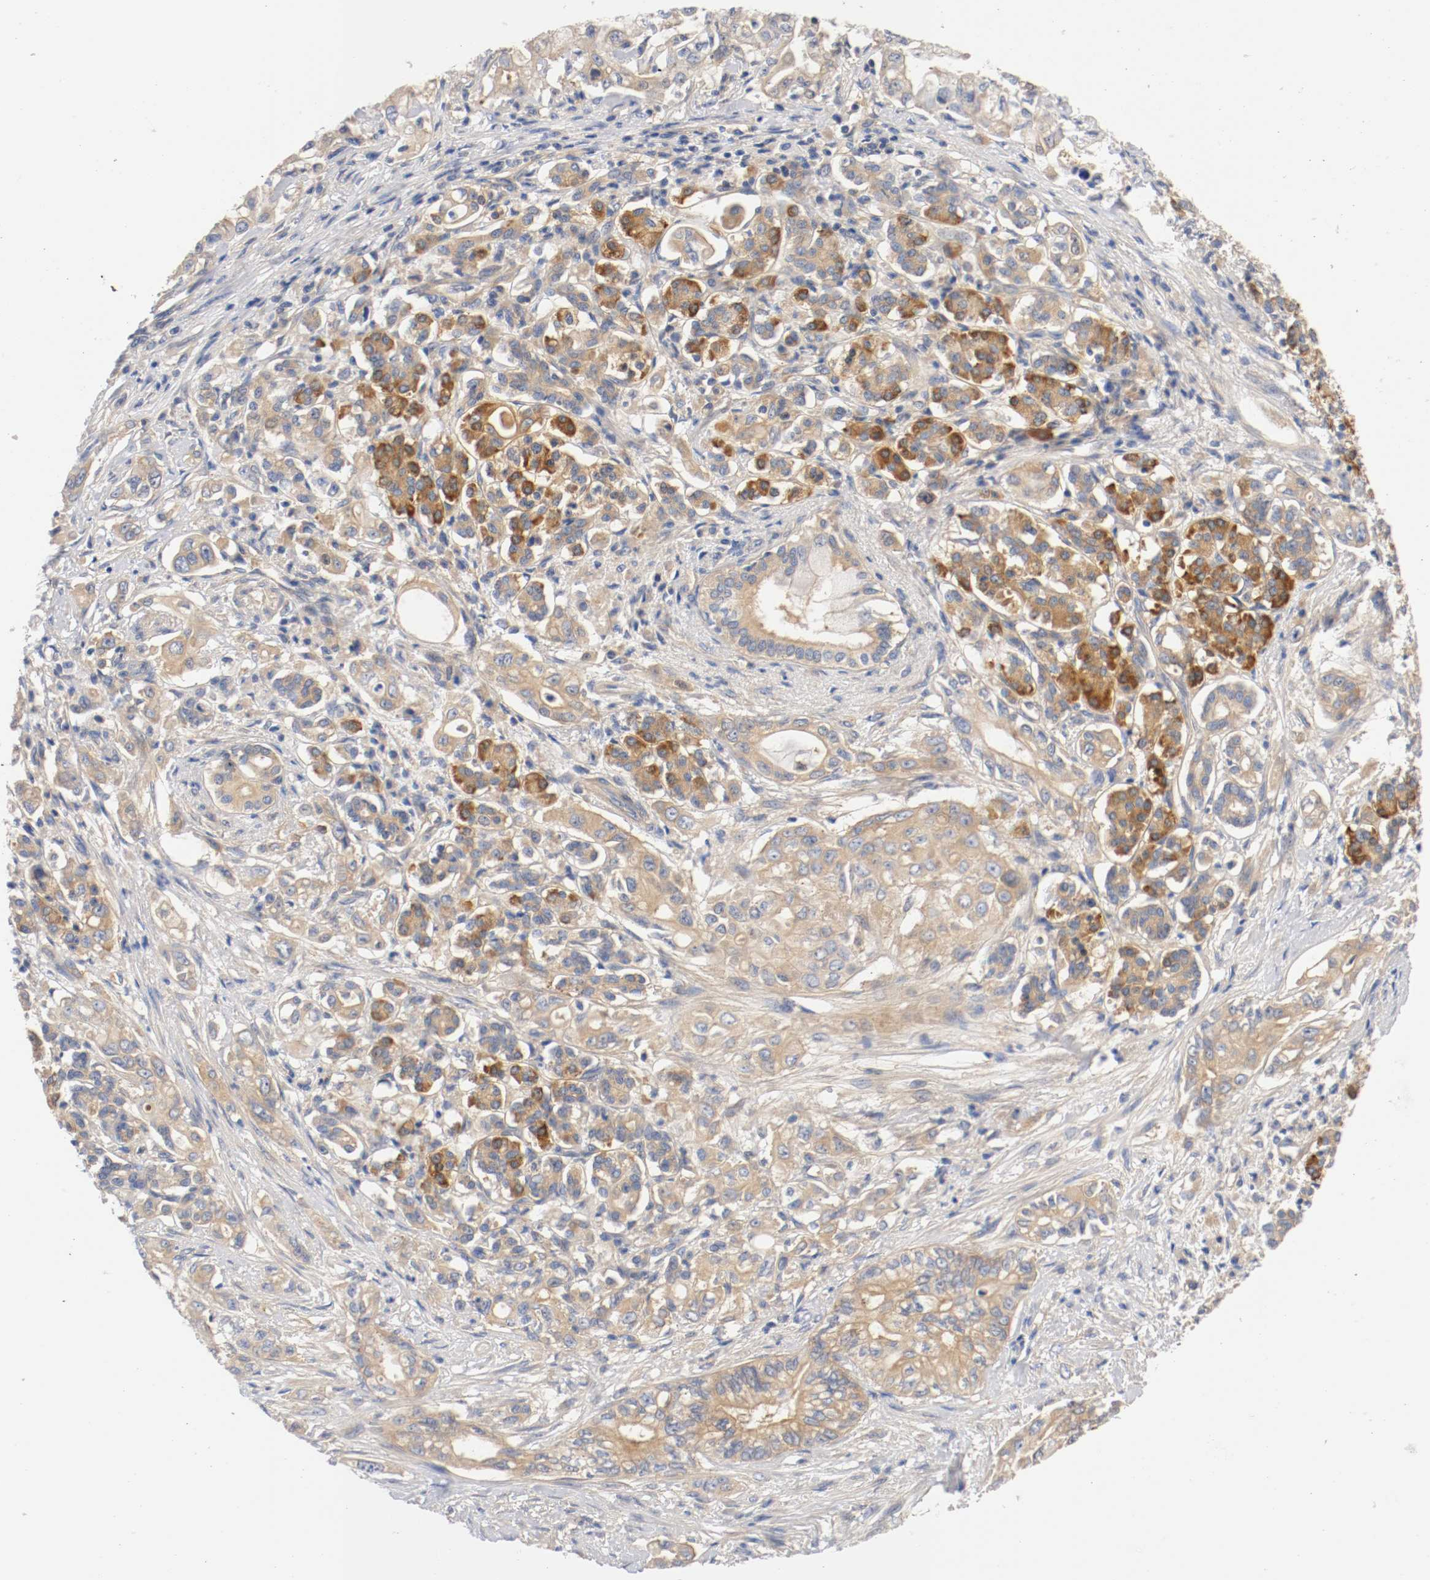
{"staining": {"intensity": "weak", "quantity": ">75%", "location": "cytoplasmic/membranous"}, "tissue": "pancreatic cancer", "cell_type": "Tumor cells", "image_type": "cancer", "snomed": [{"axis": "morphology", "description": "Normal tissue, NOS"}, {"axis": "topography", "description": "Pancreas"}], "caption": "Pancreatic cancer was stained to show a protein in brown. There is low levels of weak cytoplasmic/membranous expression in about >75% of tumor cells. Nuclei are stained in blue.", "gene": "HGS", "patient": {"sex": "male", "age": 42}}